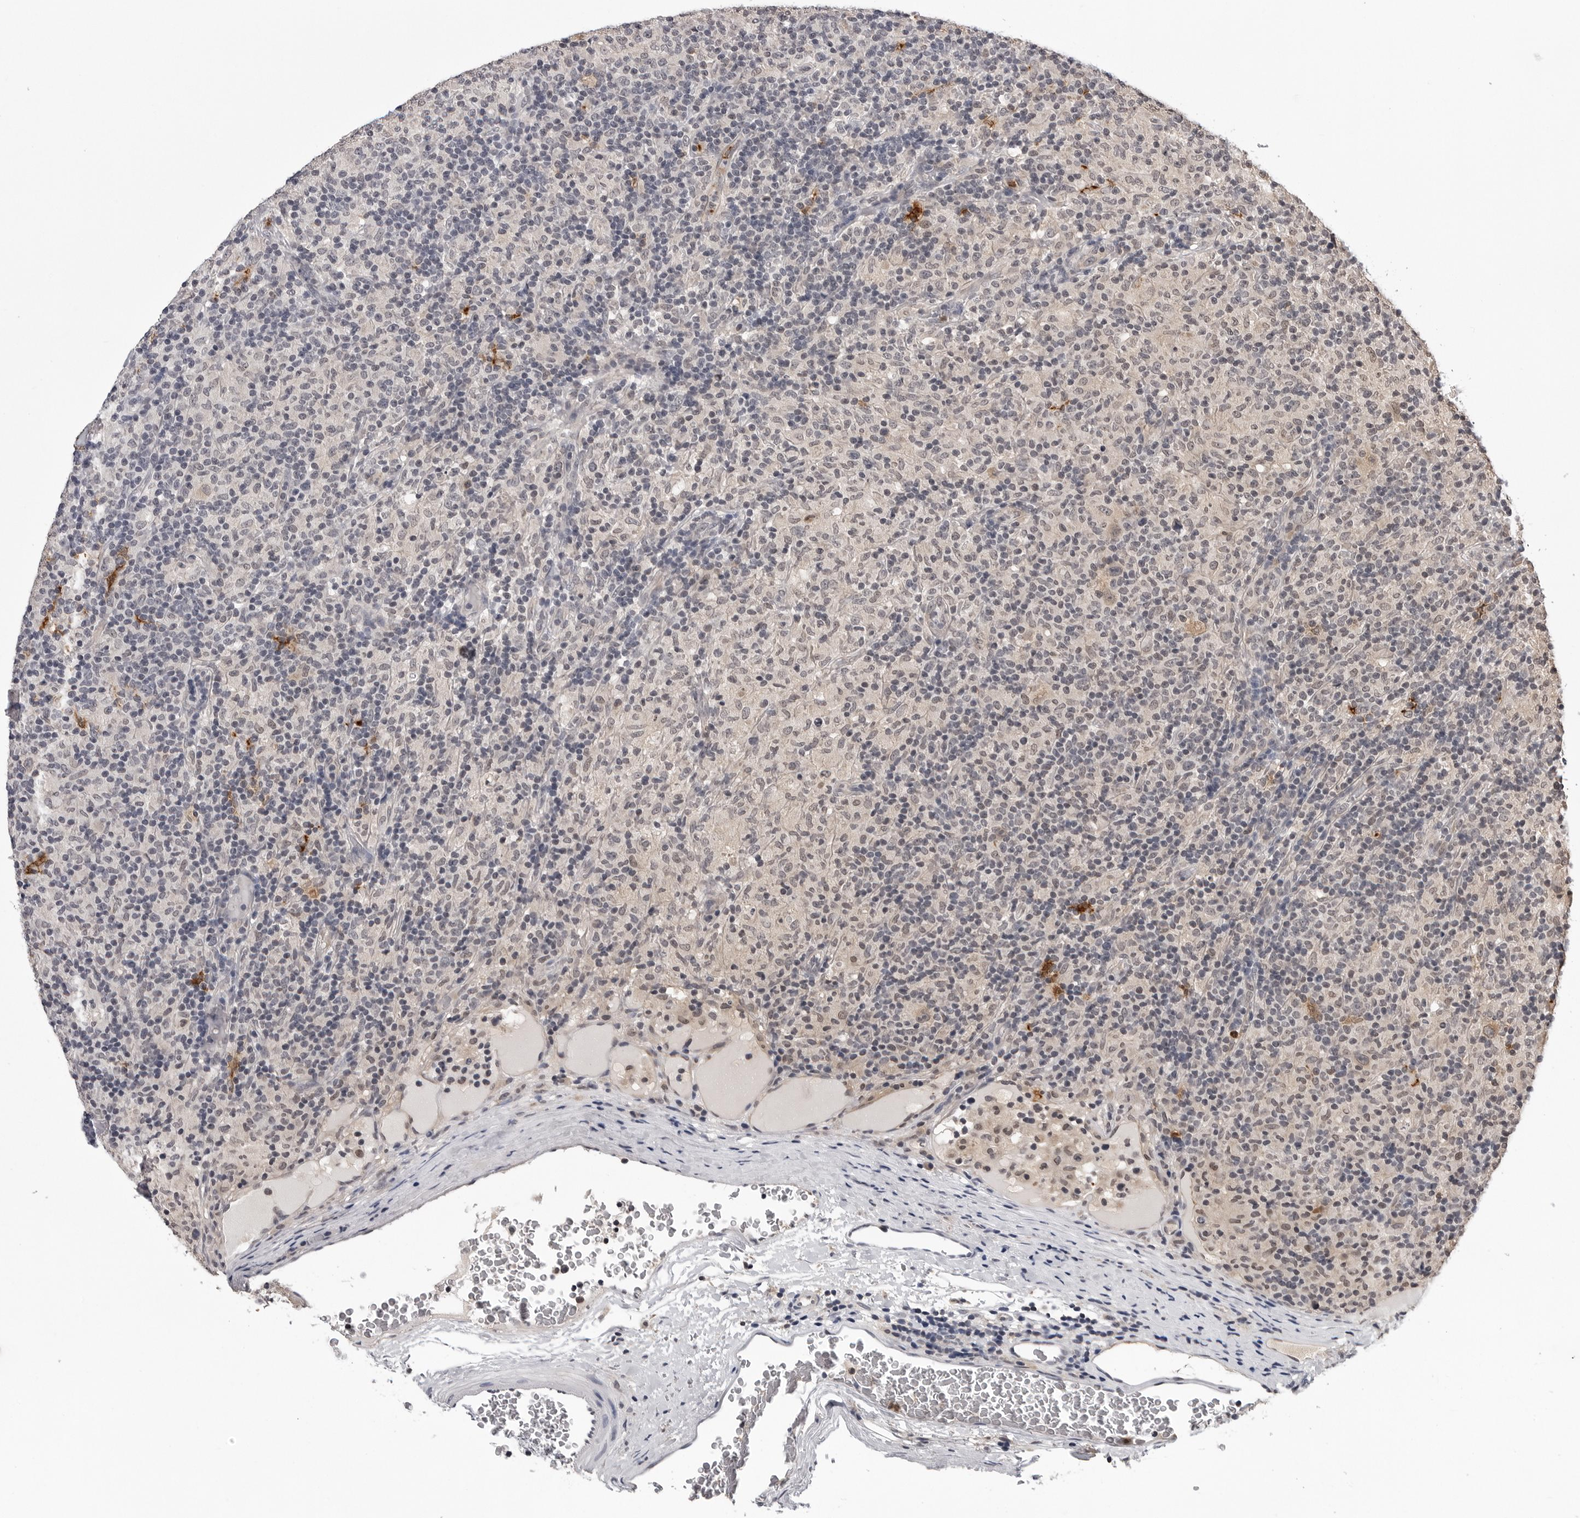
{"staining": {"intensity": "negative", "quantity": "none", "location": "none"}, "tissue": "lymphoma", "cell_type": "Tumor cells", "image_type": "cancer", "snomed": [{"axis": "morphology", "description": "Hodgkin's disease, NOS"}, {"axis": "topography", "description": "Lymph node"}], "caption": "This micrograph is of lymphoma stained with IHC to label a protein in brown with the nuclei are counter-stained blue. There is no staining in tumor cells.", "gene": "TRMT13", "patient": {"sex": "male", "age": 70}}